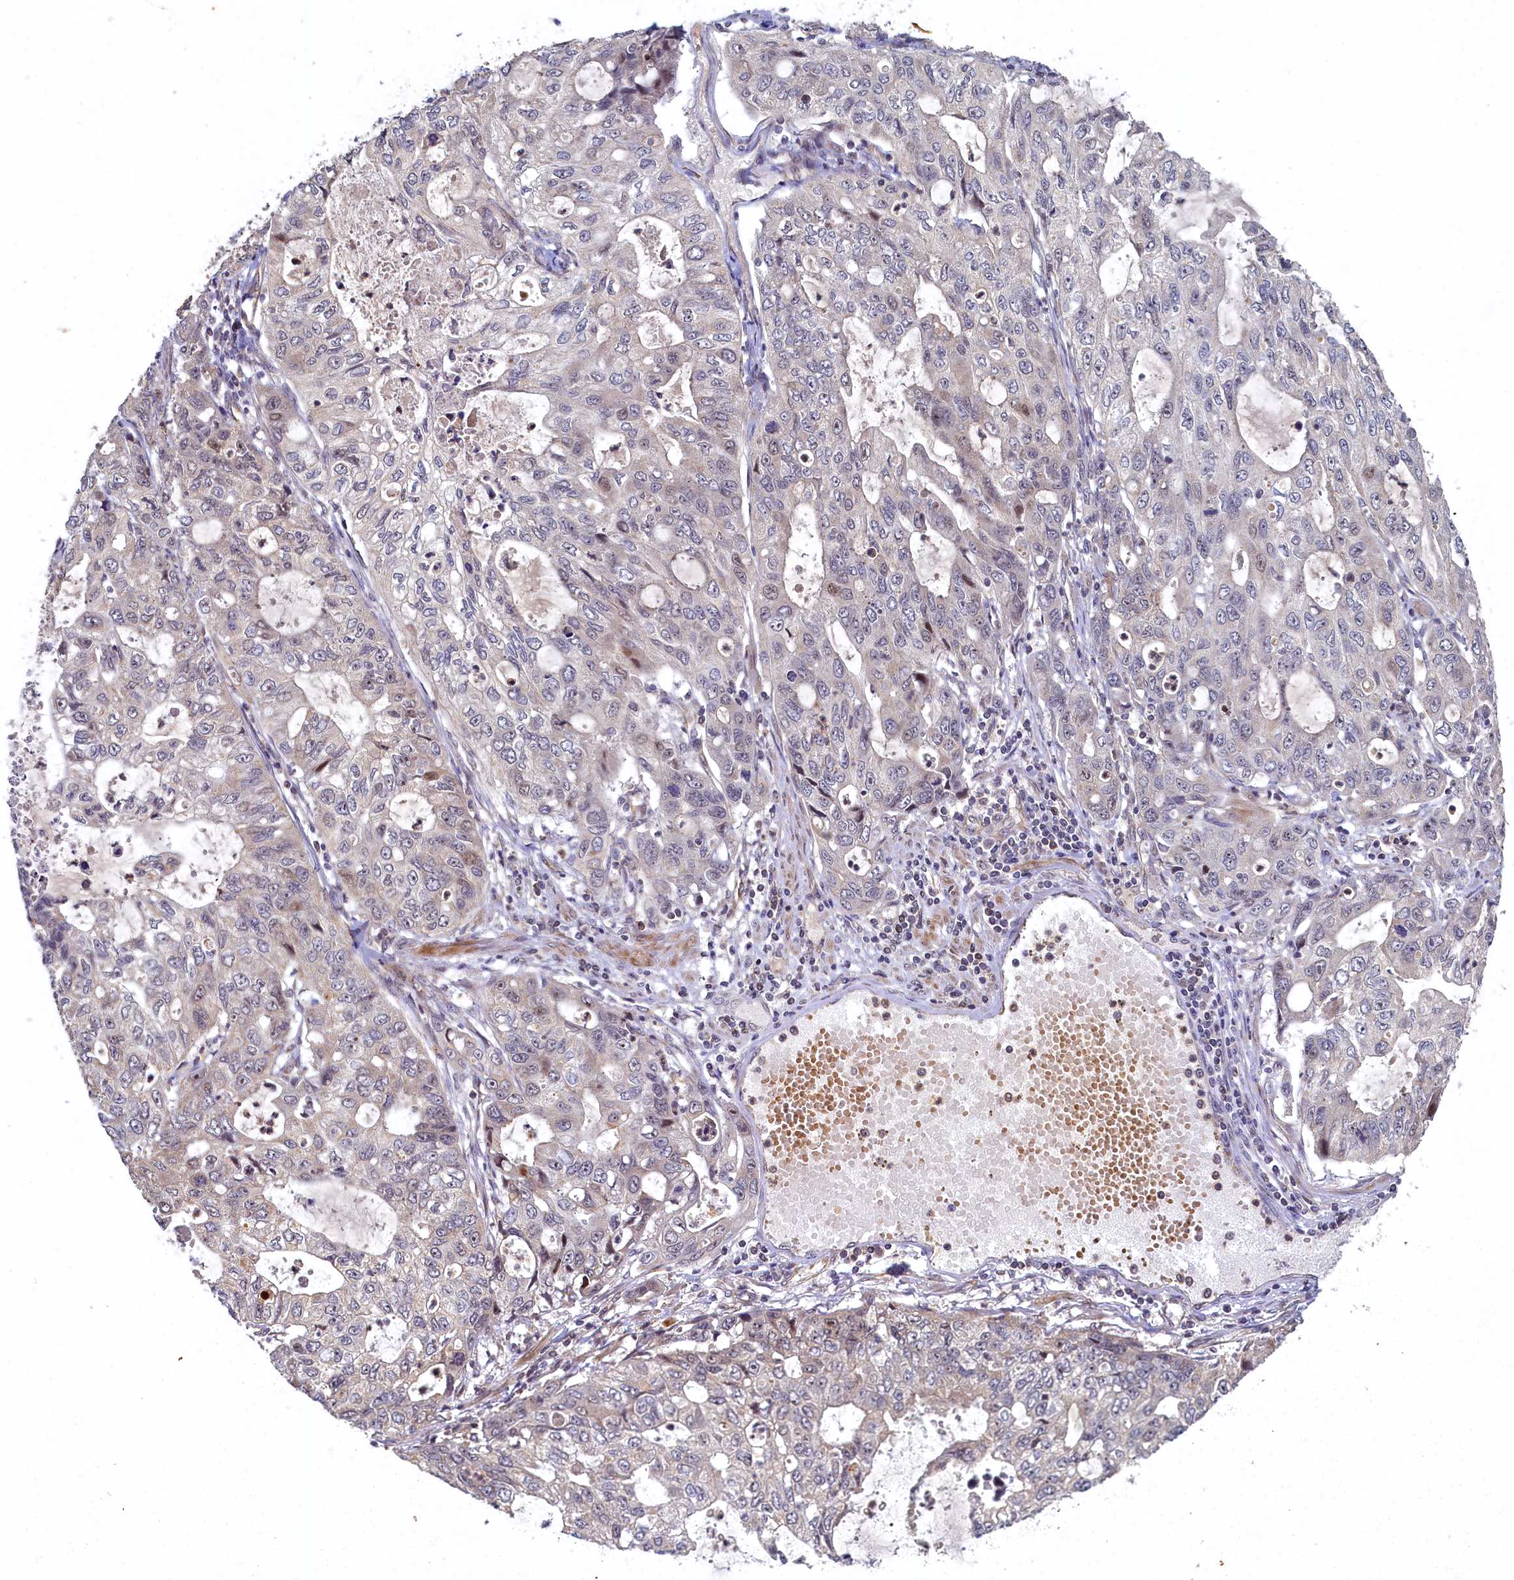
{"staining": {"intensity": "weak", "quantity": "<25%", "location": "cytoplasmic/membranous"}, "tissue": "stomach cancer", "cell_type": "Tumor cells", "image_type": "cancer", "snomed": [{"axis": "morphology", "description": "Adenocarcinoma, NOS"}, {"axis": "topography", "description": "Stomach, upper"}], "caption": "Tumor cells are negative for brown protein staining in stomach cancer (adenocarcinoma).", "gene": "CEP20", "patient": {"sex": "female", "age": 52}}